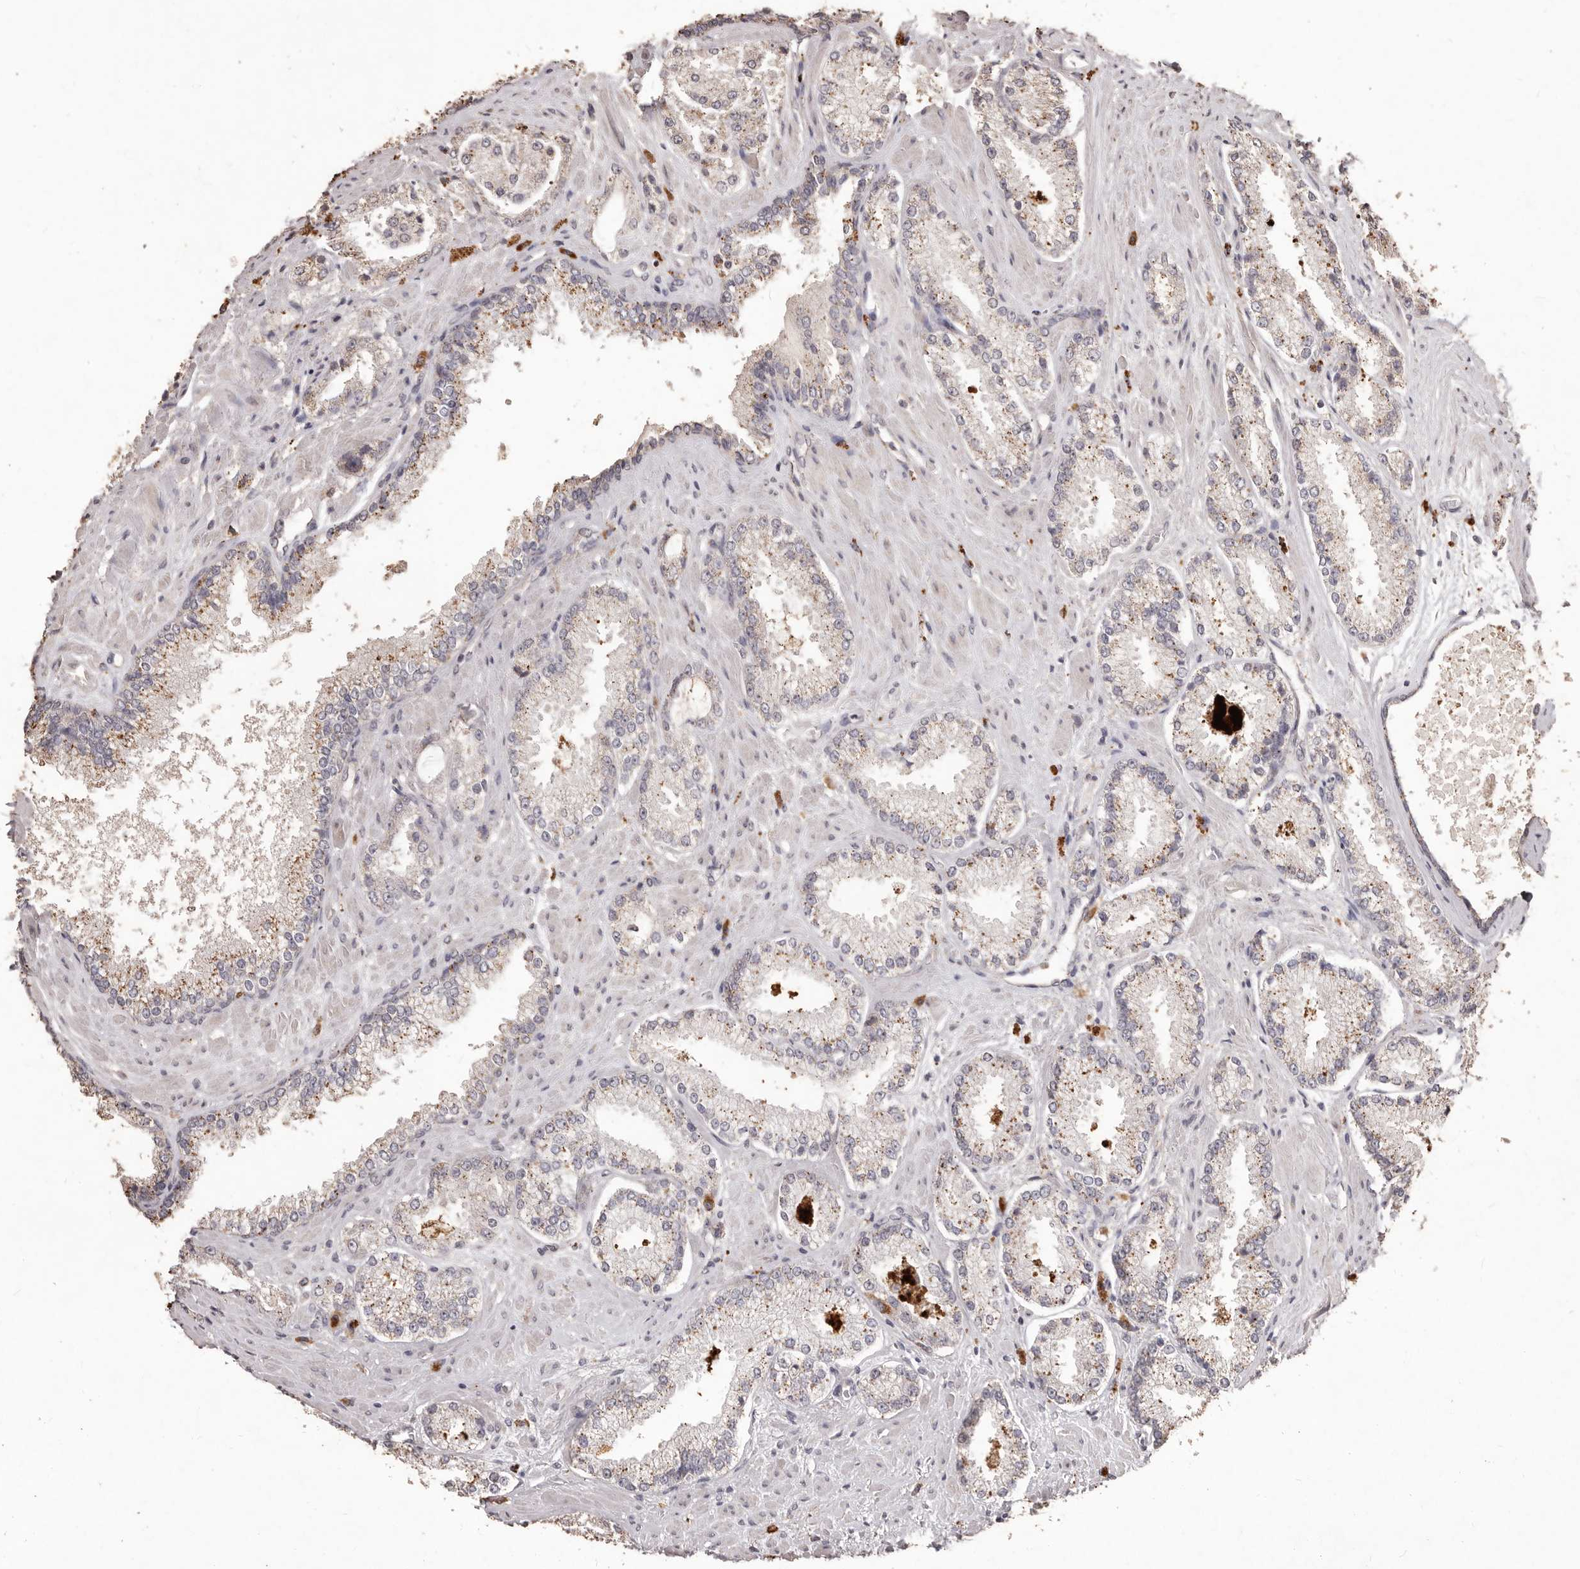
{"staining": {"intensity": "weak", "quantity": ">75%", "location": "cytoplasmic/membranous"}, "tissue": "prostate cancer", "cell_type": "Tumor cells", "image_type": "cancer", "snomed": [{"axis": "morphology", "description": "Adenocarcinoma, High grade"}, {"axis": "topography", "description": "Prostate"}], "caption": "High-magnification brightfield microscopy of prostate cancer (high-grade adenocarcinoma) stained with DAB (brown) and counterstained with hematoxylin (blue). tumor cells exhibit weak cytoplasmic/membranous staining is appreciated in approximately>75% of cells. (DAB IHC with brightfield microscopy, high magnification).", "gene": "PRSS27", "patient": {"sex": "male", "age": 73}}